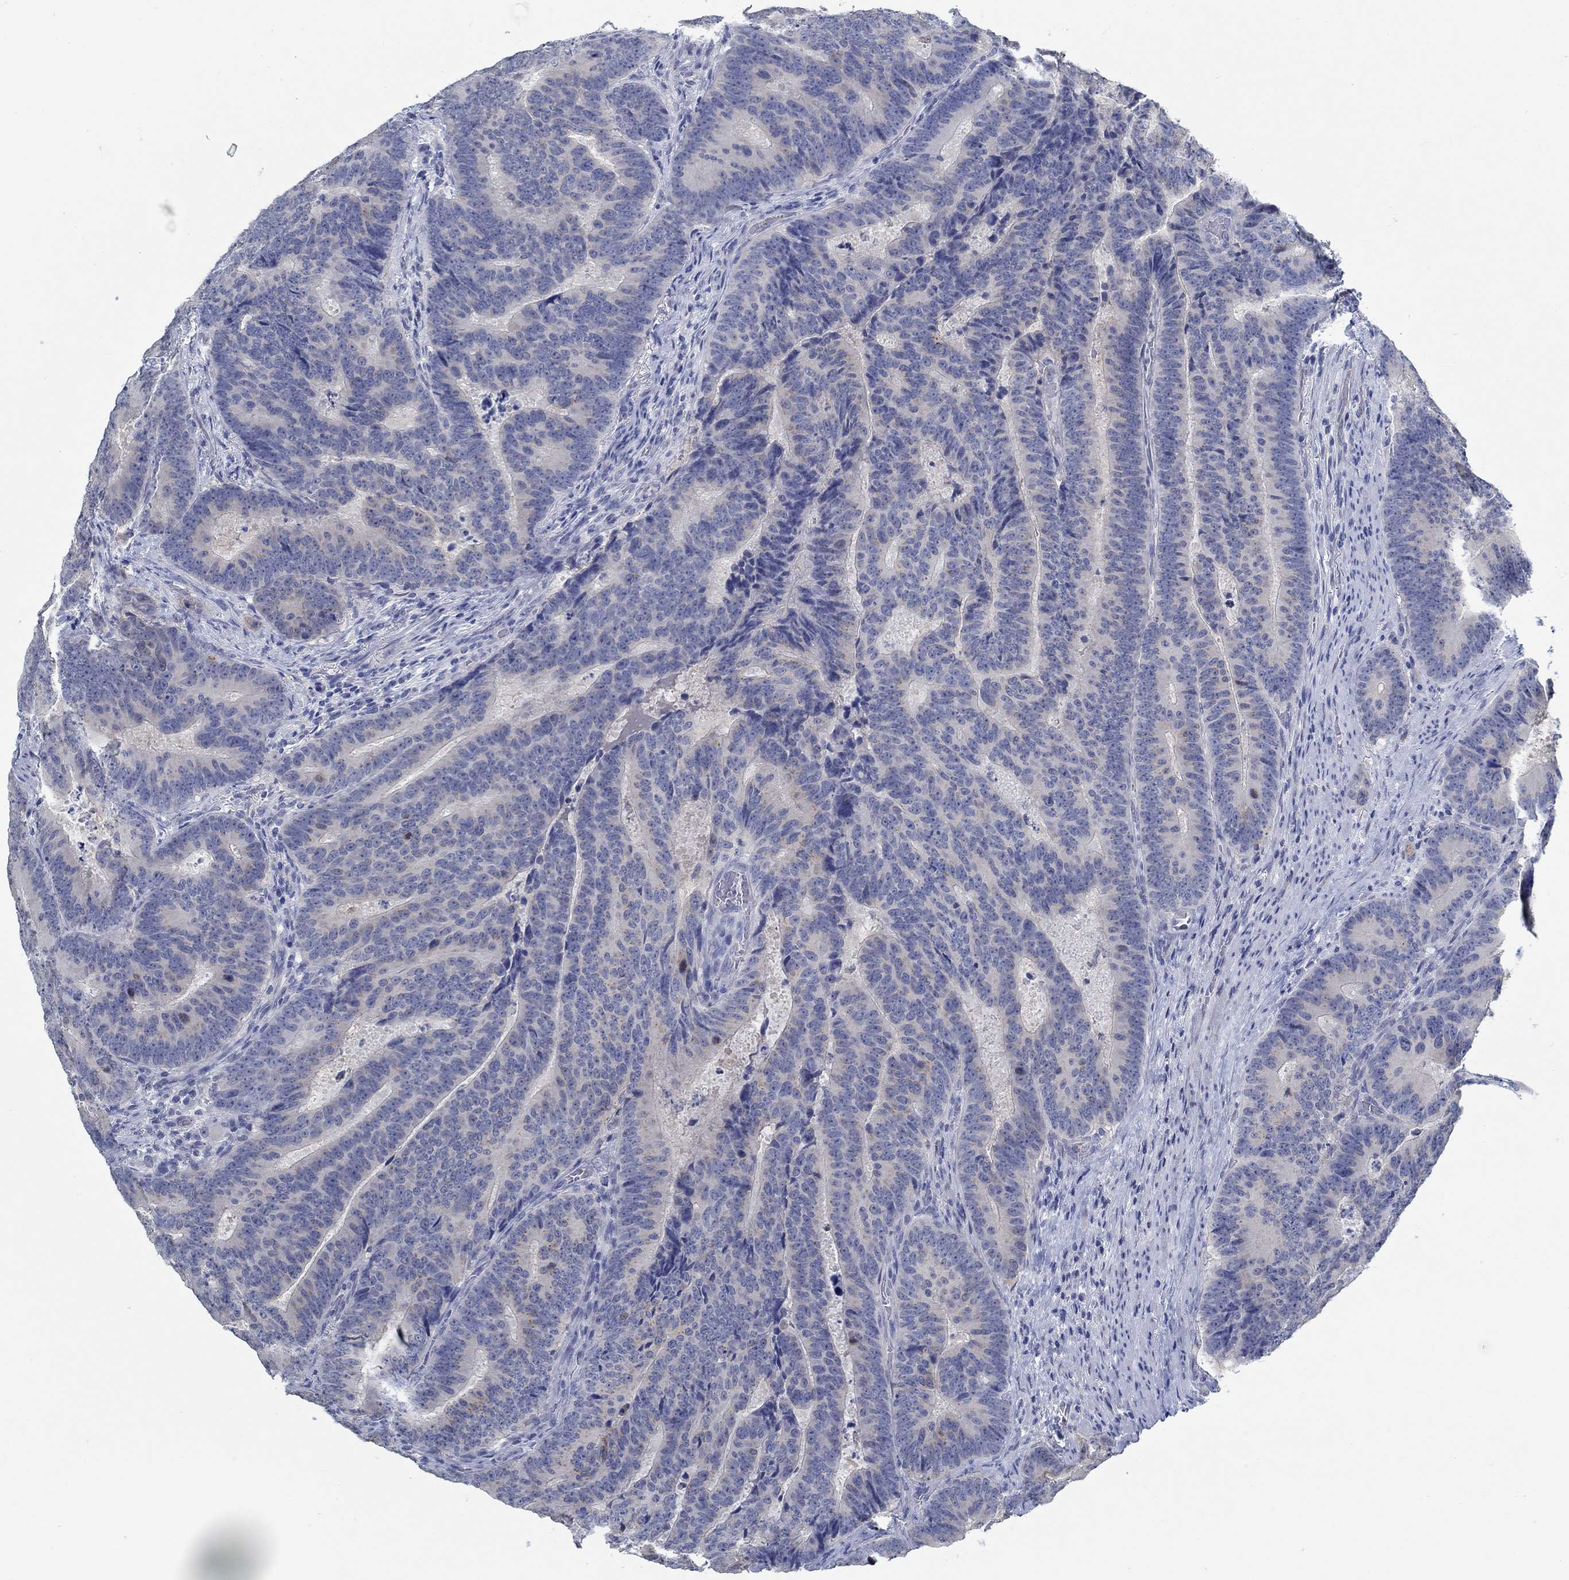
{"staining": {"intensity": "negative", "quantity": "none", "location": "none"}, "tissue": "colorectal cancer", "cell_type": "Tumor cells", "image_type": "cancer", "snomed": [{"axis": "morphology", "description": "Adenocarcinoma, NOS"}, {"axis": "topography", "description": "Colon"}], "caption": "A high-resolution histopathology image shows immunohistochemistry staining of colorectal adenocarcinoma, which exhibits no significant staining in tumor cells.", "gene": "TEKT4", "patient": {"sex": "female", "age": 82}}